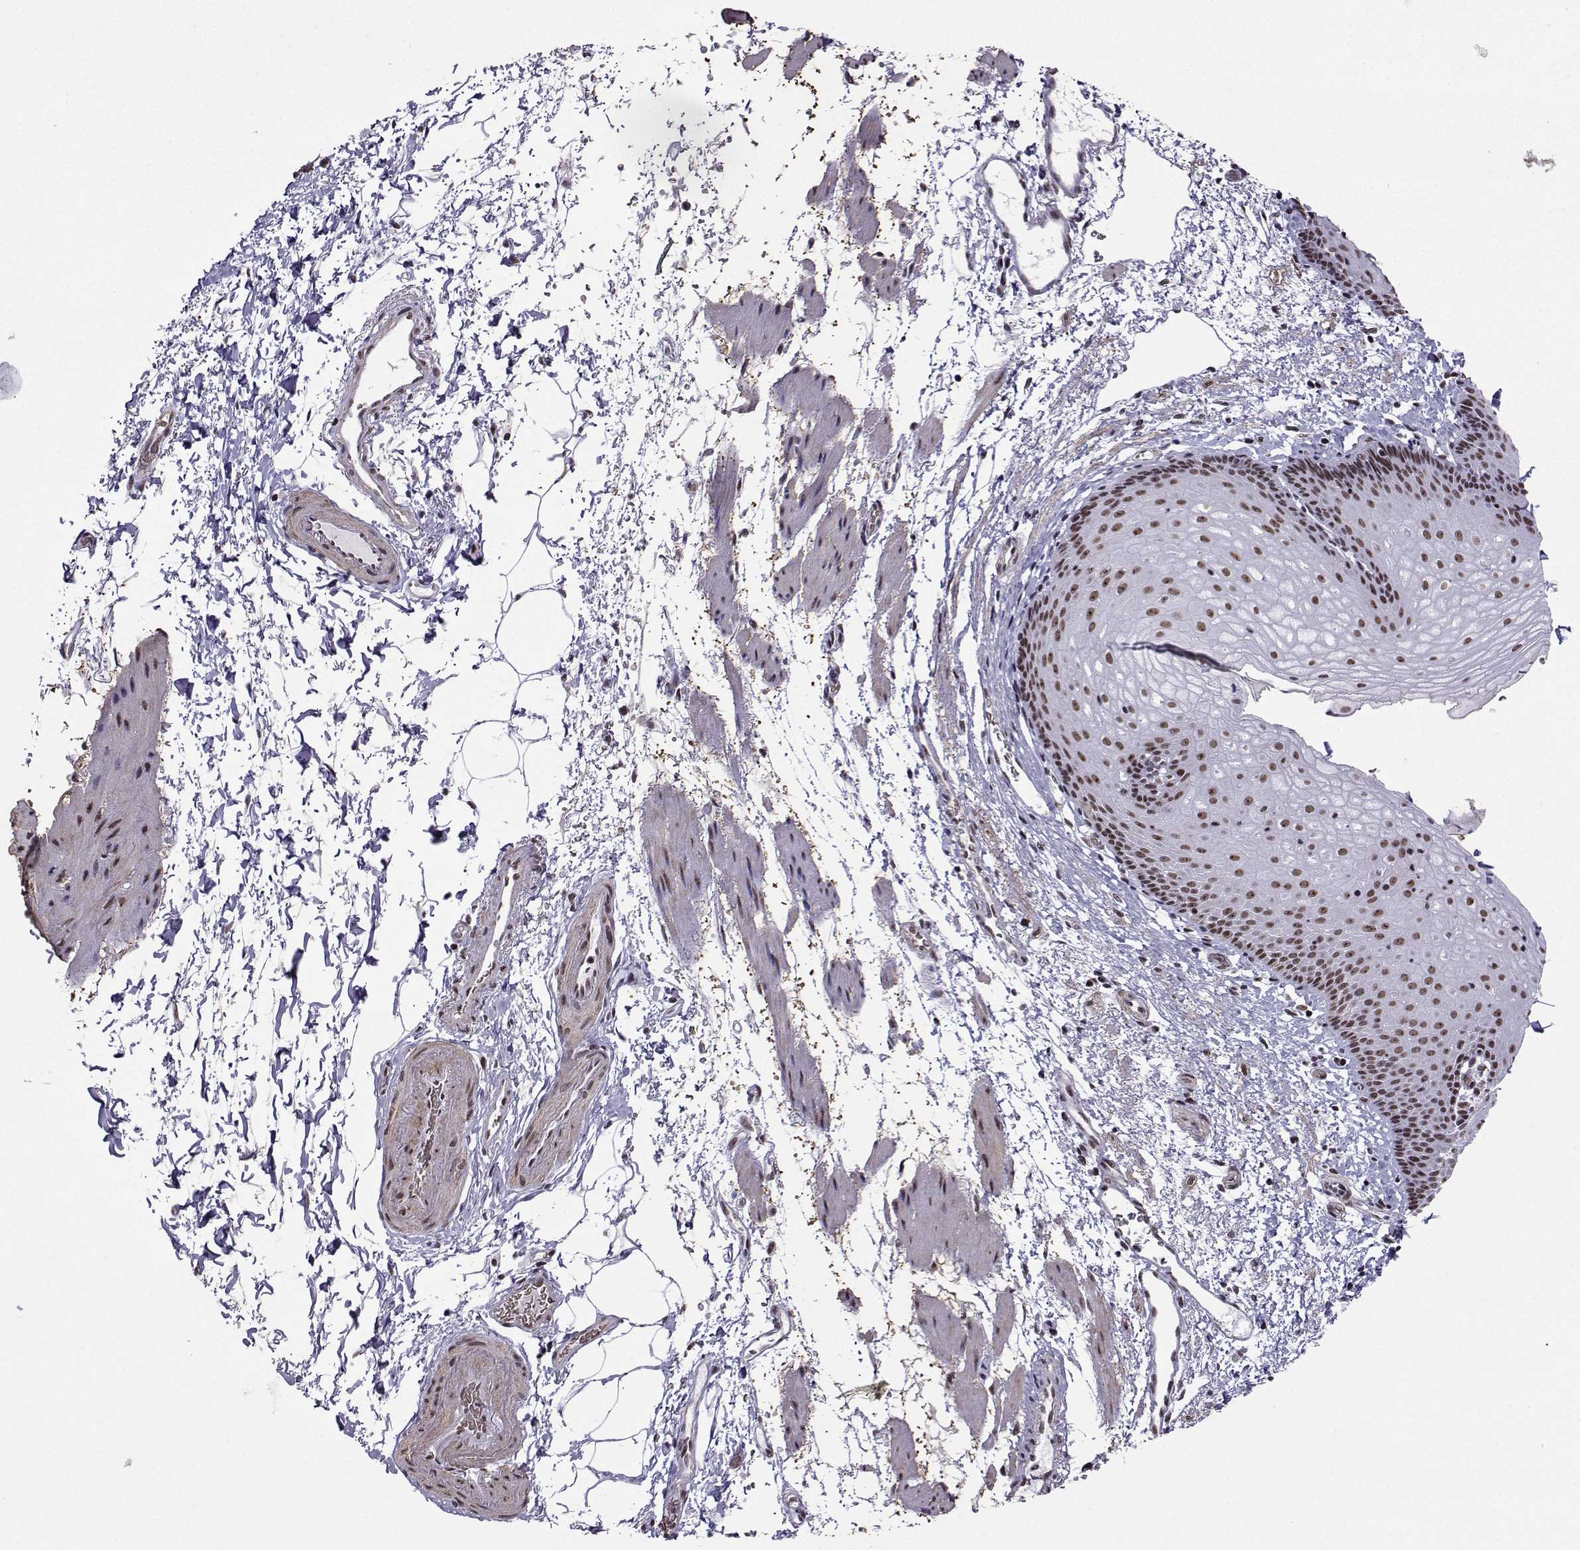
{"staining": {"intensity": "weak", "quantity": ">75%", "location": "nuclear"}, "tissue": "esophagus", "cell_type": "Squamous epithelial cells", "image_type": "normal", "snomed": [{"axis": "morphology", "description": "Normal tissue, NOS"}, {"axis": "topography", "description": "Esophagus"}], "caption": "Weak nuclear protein positivity is present in about >75% of squamous epithelial cells in esophagus.", "gene": "CCNK", "patient": {"sex": "female", "age": 64}}